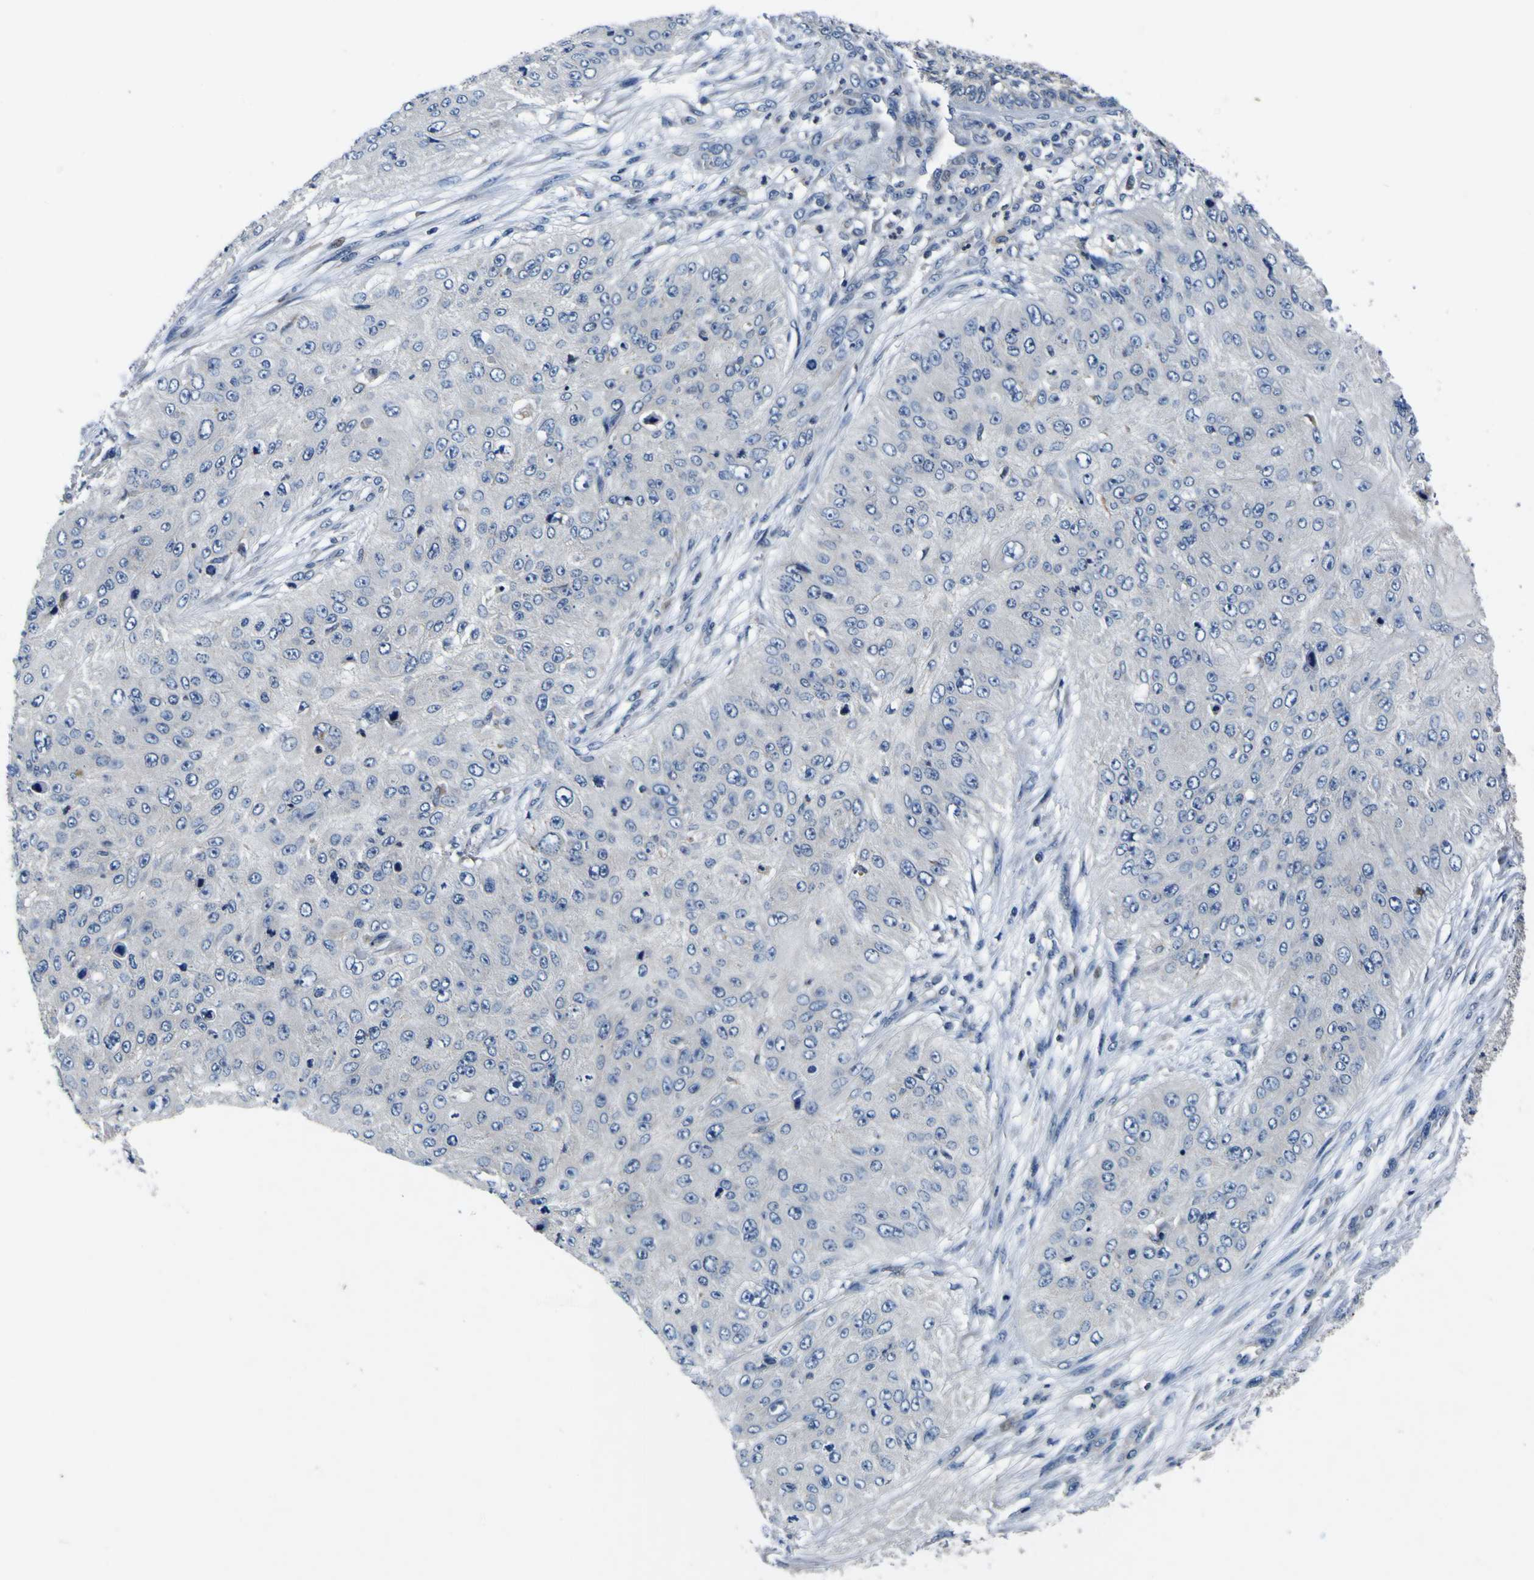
{"staining": {"intensity": "negative", "quantity": "none", "location": "none"}, "tissue": "skin cancer", "cell_type": "Tumor cells", "image_type": "cancer", "snomed": [{"axis": "morphology", "description": "Squamous cell carcinoma, NOS"}, {"axis": "topography", "description": "Skin"}], "caption": "Immunohistochemistry micrograph of neoplastic tissue: human skin cancer stained with DAB (3,3'-diaminobenzidine) shows no significant protein positivity in tumor cells.", "gene": "EPHB4", "patient": {"sex": "female", "age": 80}}